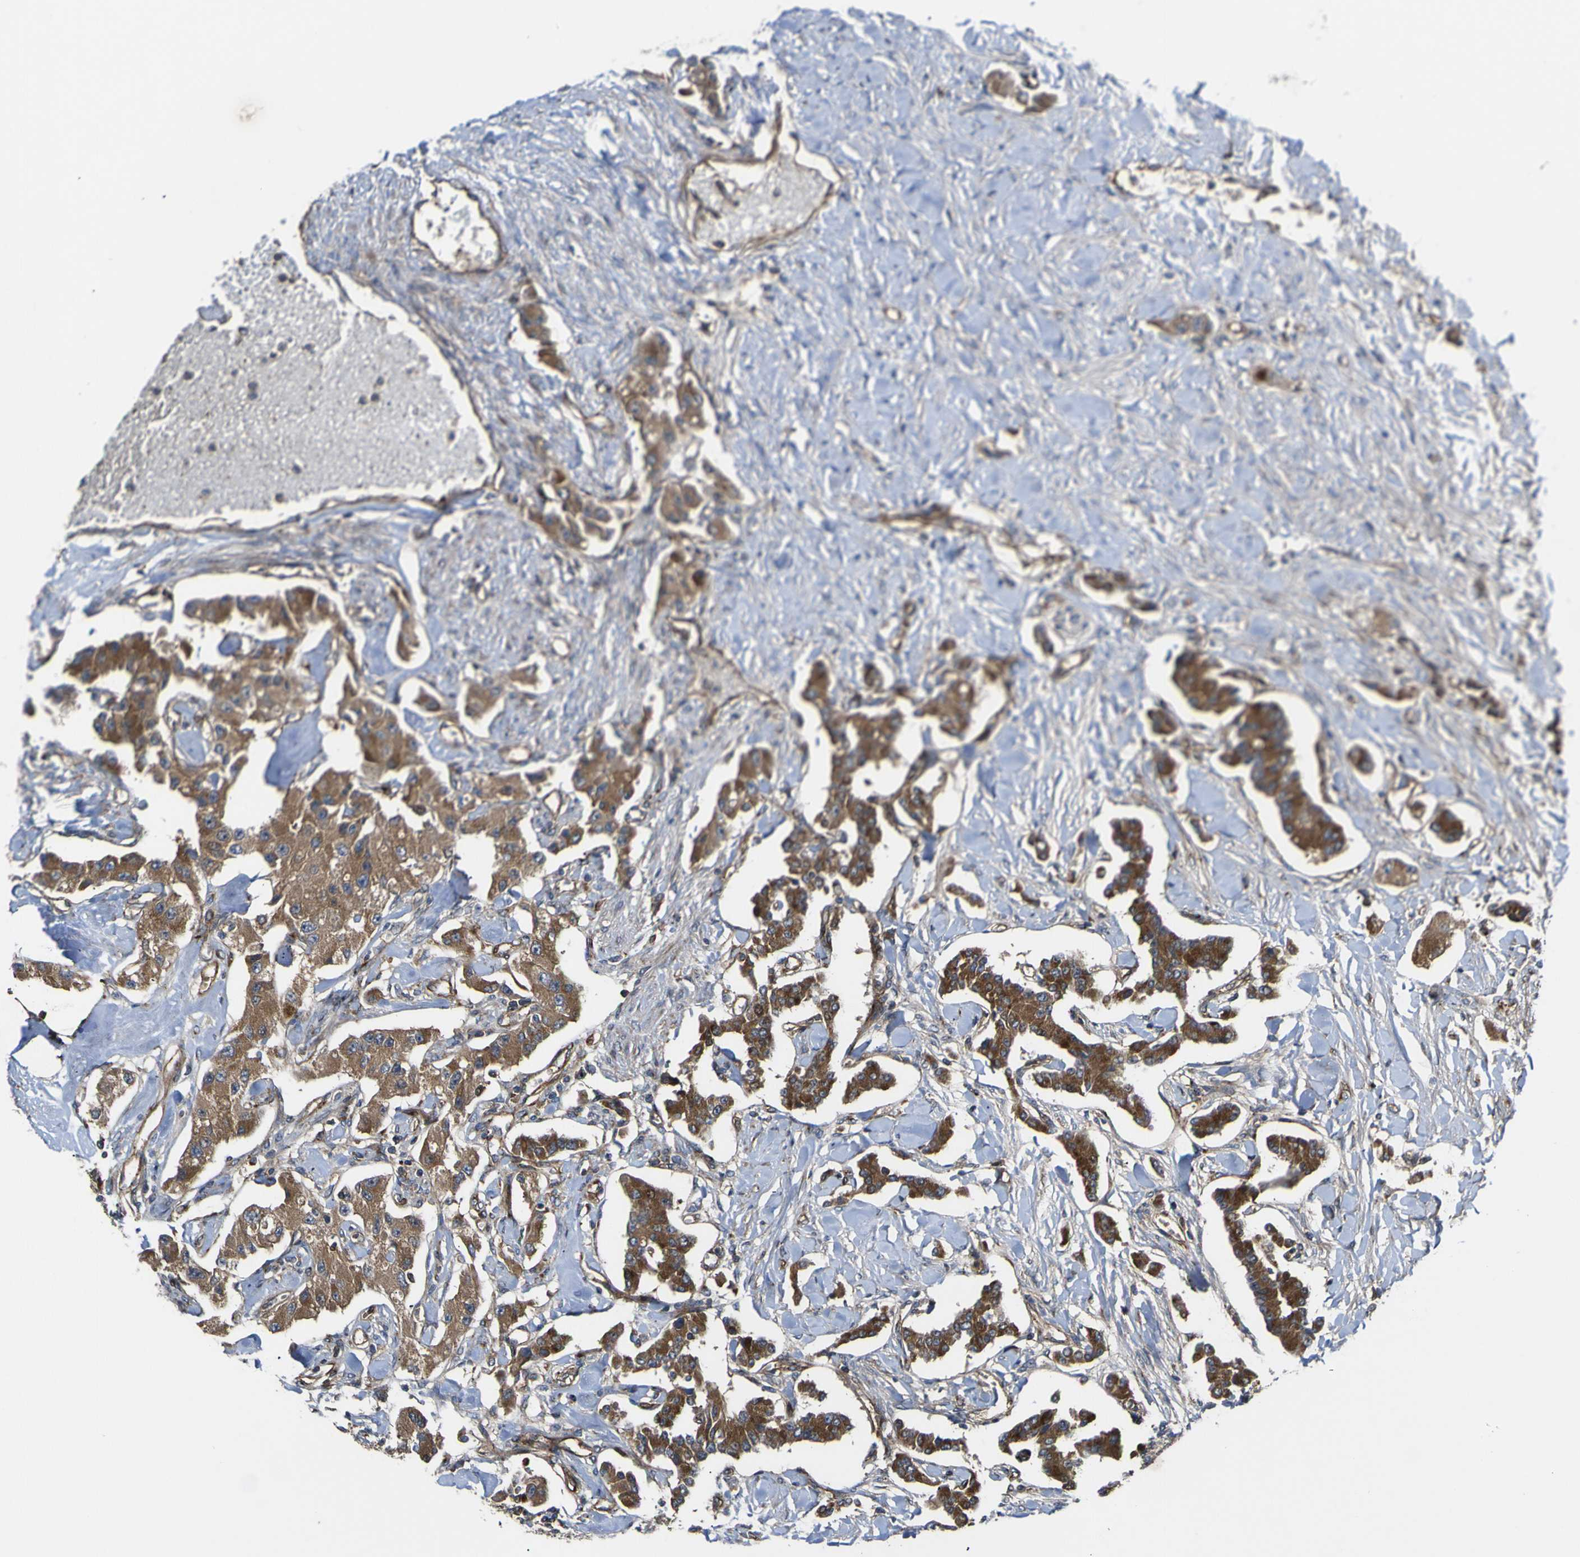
{"staining": {"intensity": "moderate", "quantity": ">75%", "location": "cytoplasmic/membranous"}, "tissue": "carcinoid", "cell_type": "Tumor cells", "image_type": "cancer", "snomed": [{"axis": "morphology", "description": "Carcinoid, malignant, NOS"}, {"axis": "topography", "description": "Pancreas"}], "caption": "Immunohistochemical staining of carcinoid (malignant) exhibits moderate cytoplasmic/membranous protein staining in approximately >75% of tumor cells.", "gene": "ECE1", "patient": {"sex": "male", "age": 41}}